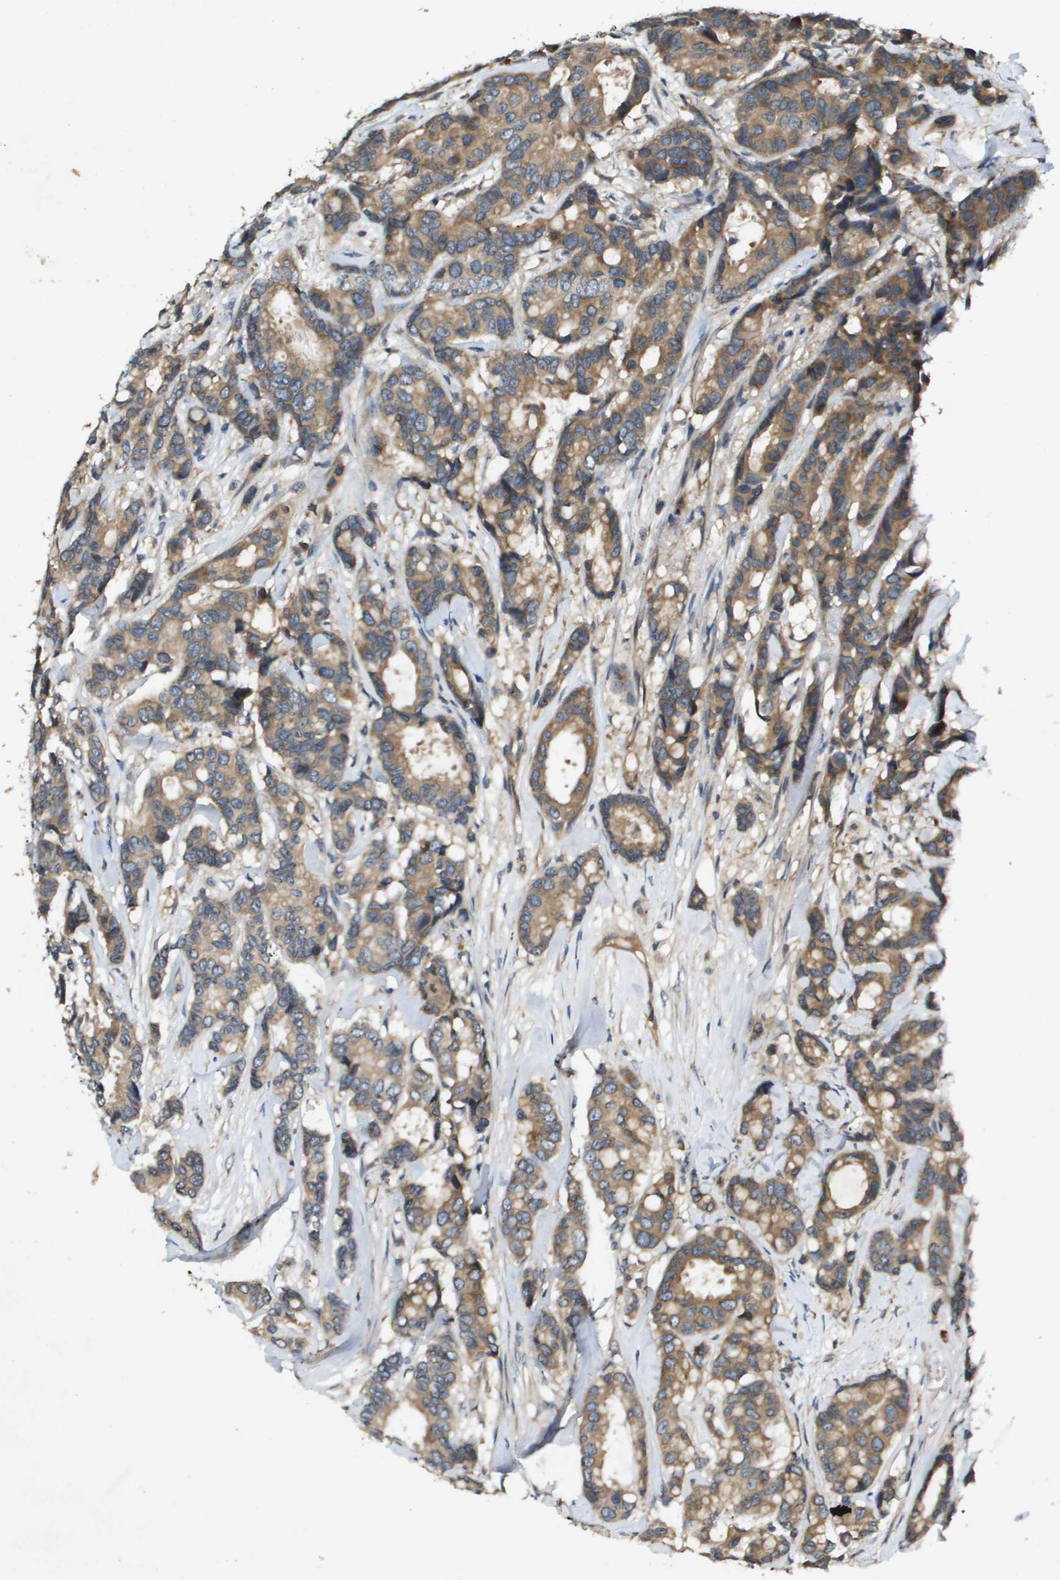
{"staining": {"intensity": "moderate", "quantity": ">75%", "location": "cytoplasmic/membranous"}, "tissue": "breast cancer", "cell_type": "Tumor cells", "image_type": "cancer", "snomed": [{"axis": "morphology", "description": "Duct carcinoma"}, {"axis": "topography", "description": "Breast"}], "caption": "A histopathology image showing moderate cytoplasmic/membranous positivity in approximately >75% of tumor cells in breast cancer, as visualized by brown immunohistochemical staining.", "gene": "PGAP3", "patient": {"sex": "female", "age": 87}}